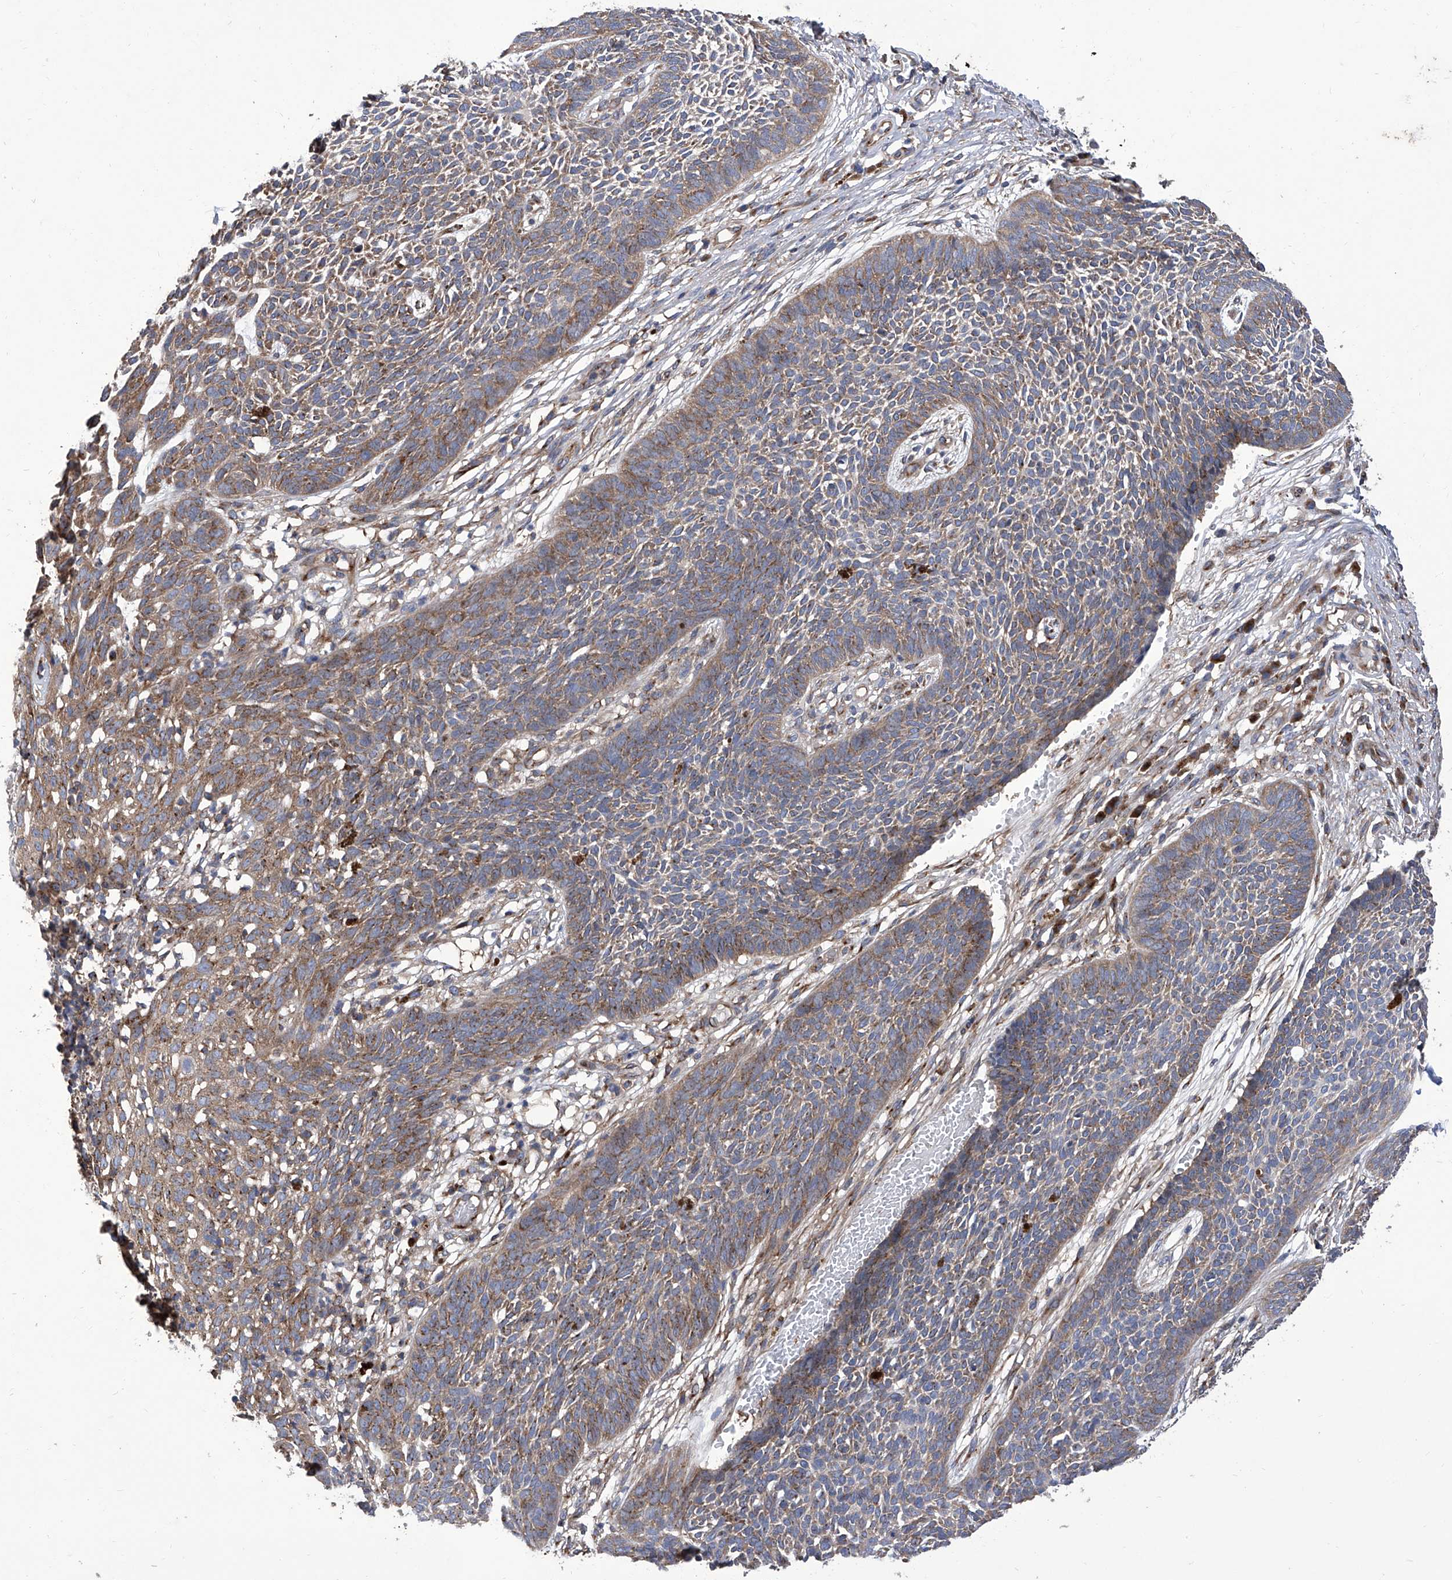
{"staining": {"intensity": "moderate", "quantity": "25%-75%", "location": "cytoplasmic/membranous"}, "tissue": "skin cancer", "cell_type": "Tumor cells", "image_type": "cancer", "snomed": [{"axis": "morphology", "description": "Basal cell carcinoma"}, {"axis": "topography", "description": "Skin"}], "caption": "Moderate cytoplasmic/membranous staining for a protein is present in approximately 25%-75% of tumor cells of skin cancer (basal cell carcinoma) using immunohistochemistry.", "gene": "TJAP1", "patient": {"sex": "female", "age": 84}}